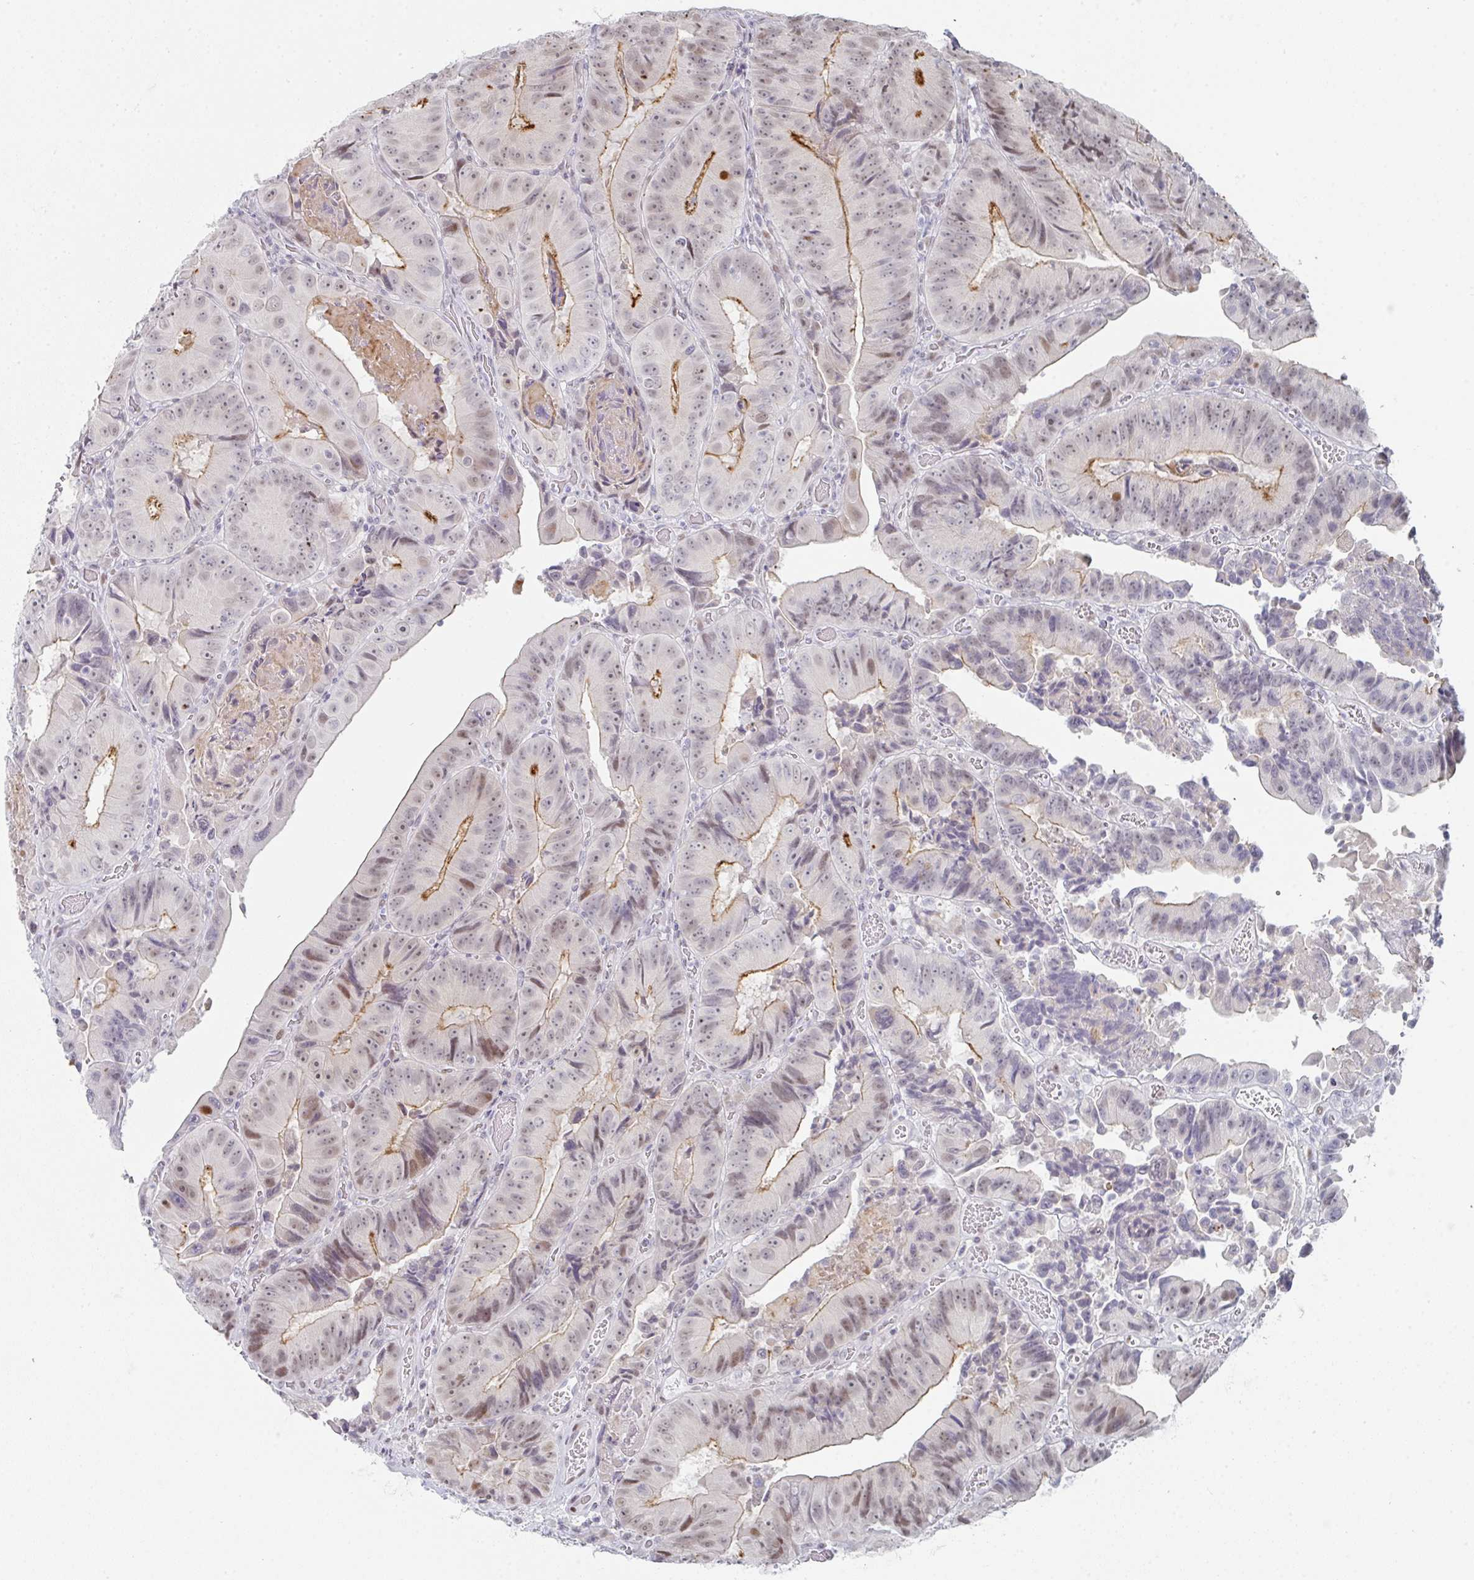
{"staining": {"intensity": "moderate", "quantity": "<25%", "location": "cytoplasmic/membranous,nuclear"}, "tissue": "colorectal cancer", "cell_type": "Tumor cells", "image_type": "cancer", "snomed": [{"axis": "morphology", "description": "Adenocarcinoma, NOS"}, {"axis": "topography", "description": "Colon"}], "caption": "About <25% of tumor cells in colorectal cancer show moderate cytoplasmic/membranous and nuclear protein staining as visualized by brown immunohistochemical staining.", "gene": "POU2AF2", "patient": {"sex": "female", "age": 86}}